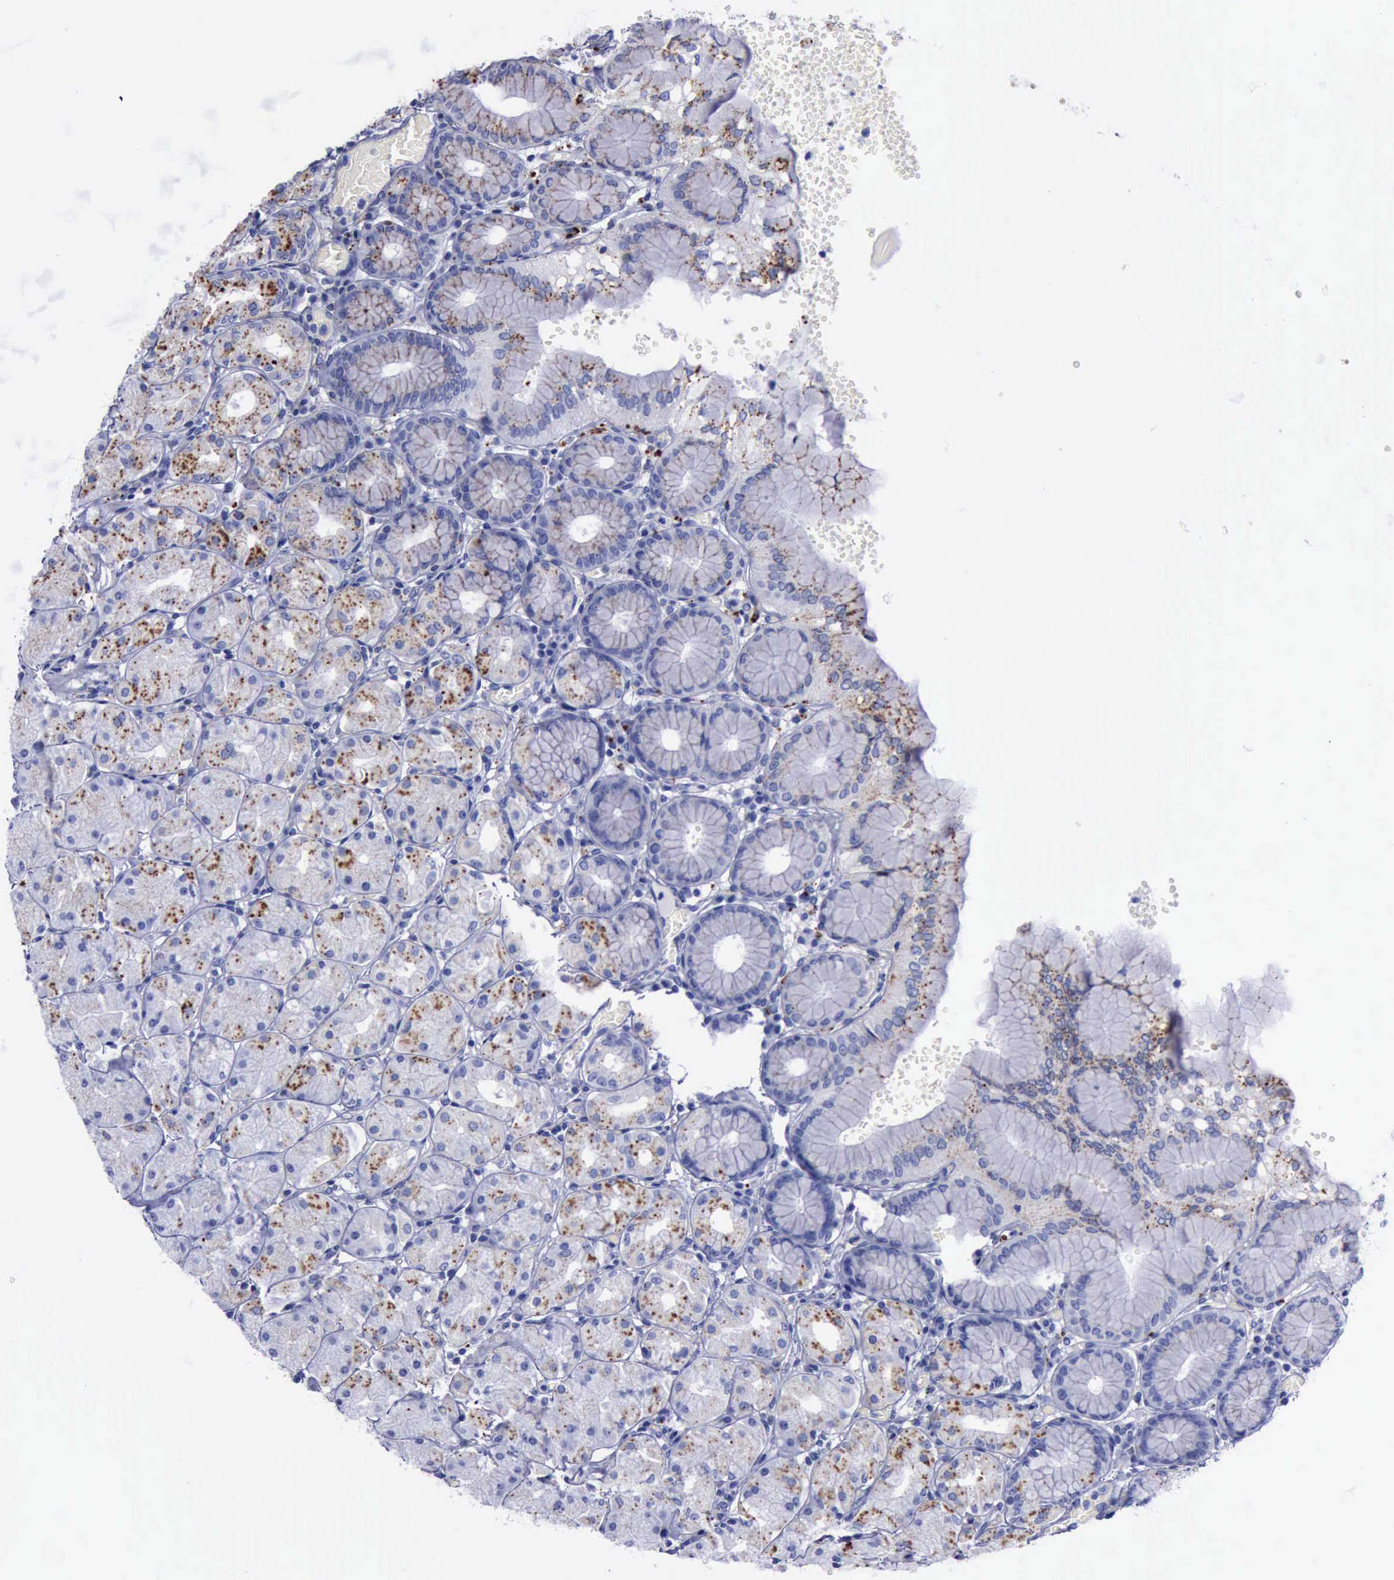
{"staining": {"intensity": "moderate", "quantity": "25%-75%", "location": "cytoplasmic/membranous"}, "tissue": "stomach", "cell_type": "Glandular cells", "image_type": "normal", "snomed": [{"axis": "morphology", "description": "Normal tissue, NOS"}, {"axis": "topography", "description": "Stomach, upper"}, {"axis": "topography", "description": "Stomach"}], "caption": "High-magnification brightfield microscopy of normal stomach stained with DAB (3,3'-diaminobenzidine) (brown) and counterstained with hematoxylin (blue). glandular cells exhibit moderate cytoplasmic/membranous expression is appreciated in approximately25%-75% of cells. (DAB = brown stain, brightfield microscopy at high magnification).", "gene": "CTSD", "patient": {"sex": "male", "age": 76}}